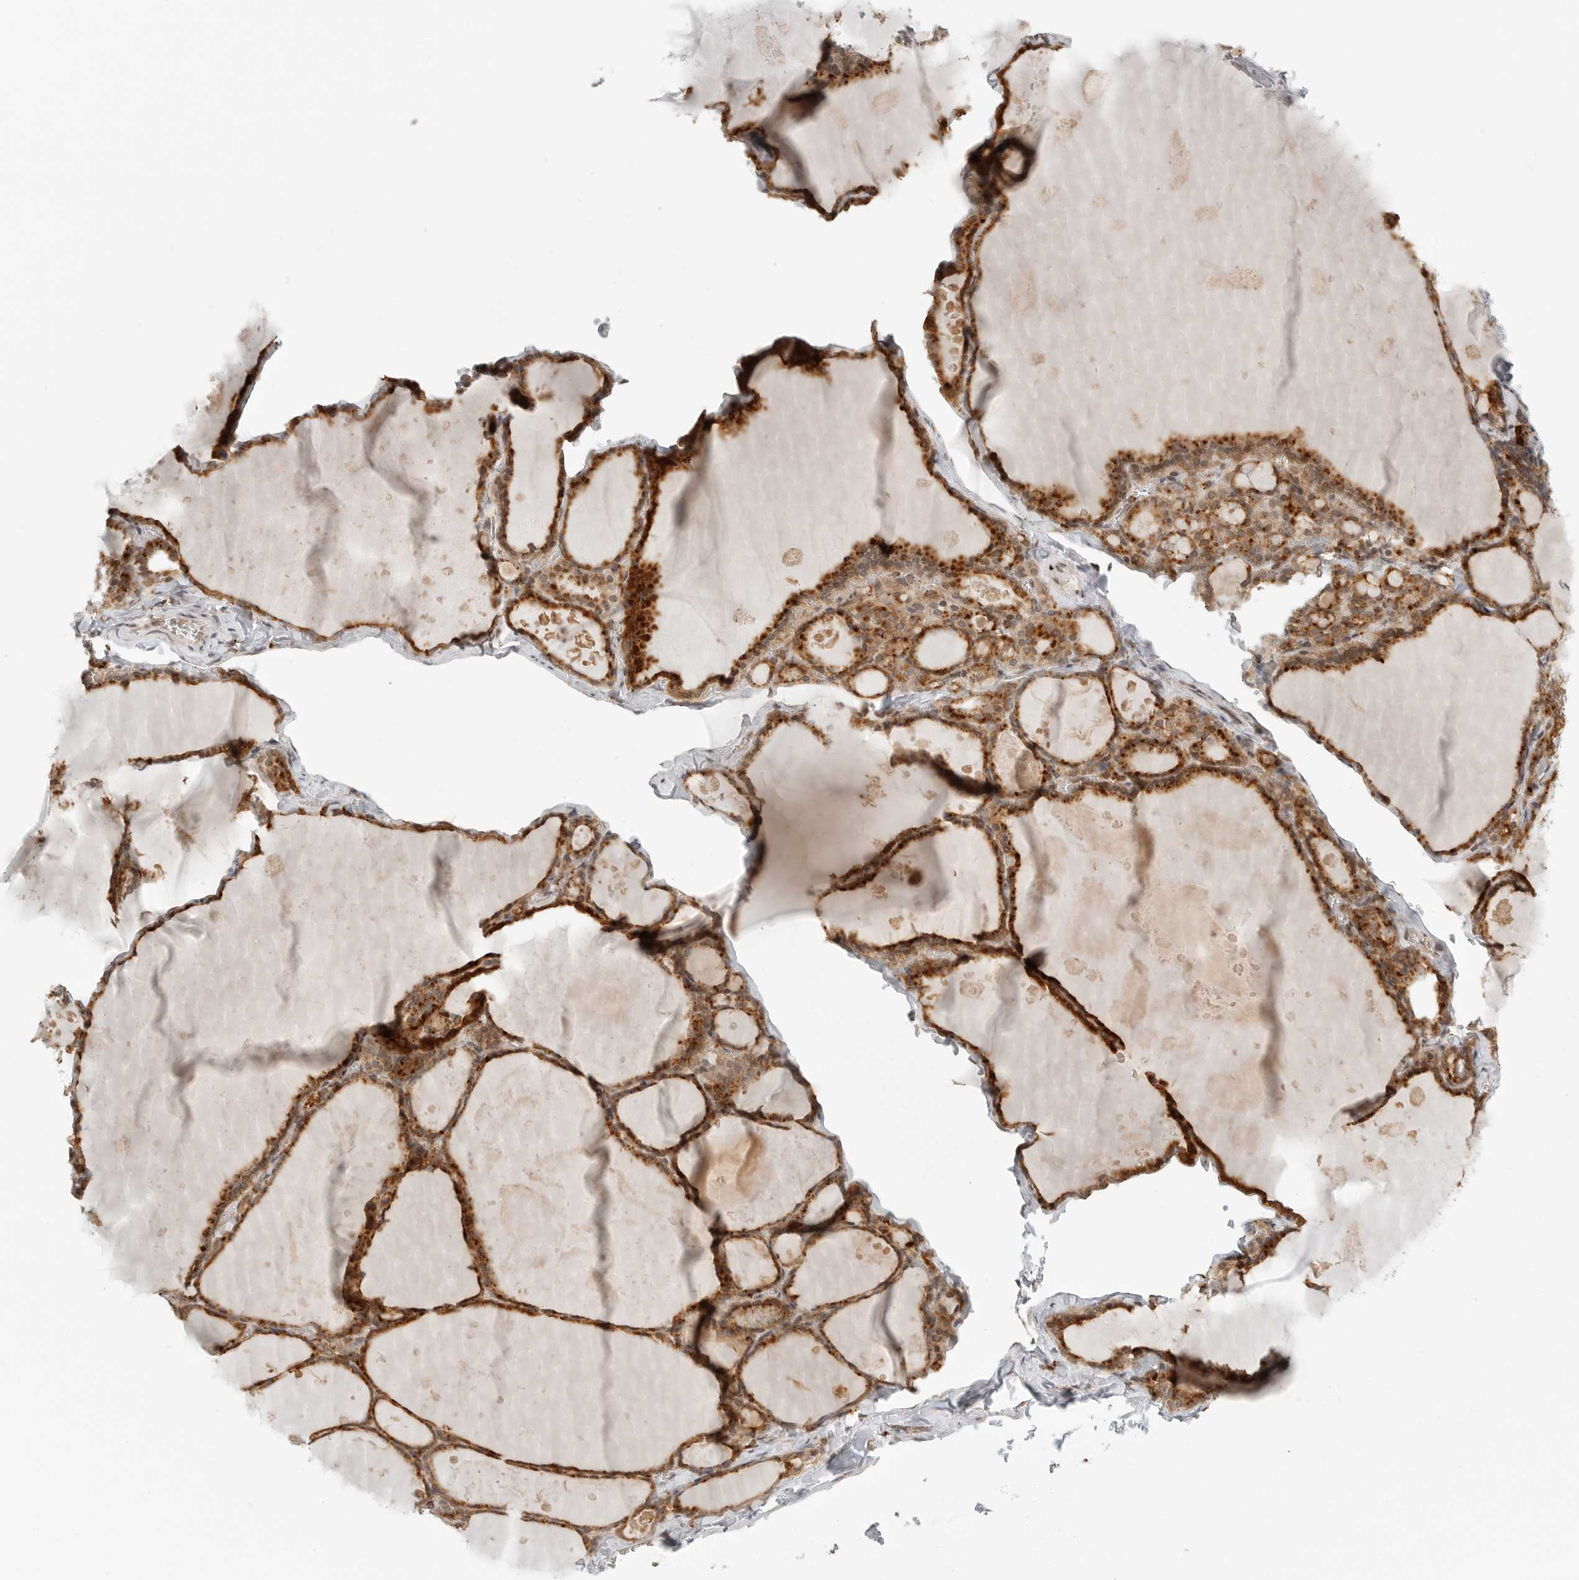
{"staining": {"intensity": "strong", "quantity": ">75%", "location": "cytoplasmic/membranous"}, "tissue": "thyroid gland", "cell_type": "Glandular cells", "image_type": "normal", "snomed": [{"axis": "morphology", "description": "Normal tissue, NOS"}, {"axis": "topography", "description": "Thyroid gland"}], "caption": "Immunohistochemical staining of benign human thyroid gland reveals strong cytoplasmic/membranous protein expression in approximately >75% of glandular cells. (DAB = brown stain, brightfield microscopy at high magnification).", "gene": "IDUA", "patient": {"sex": "male", "age": 56}}